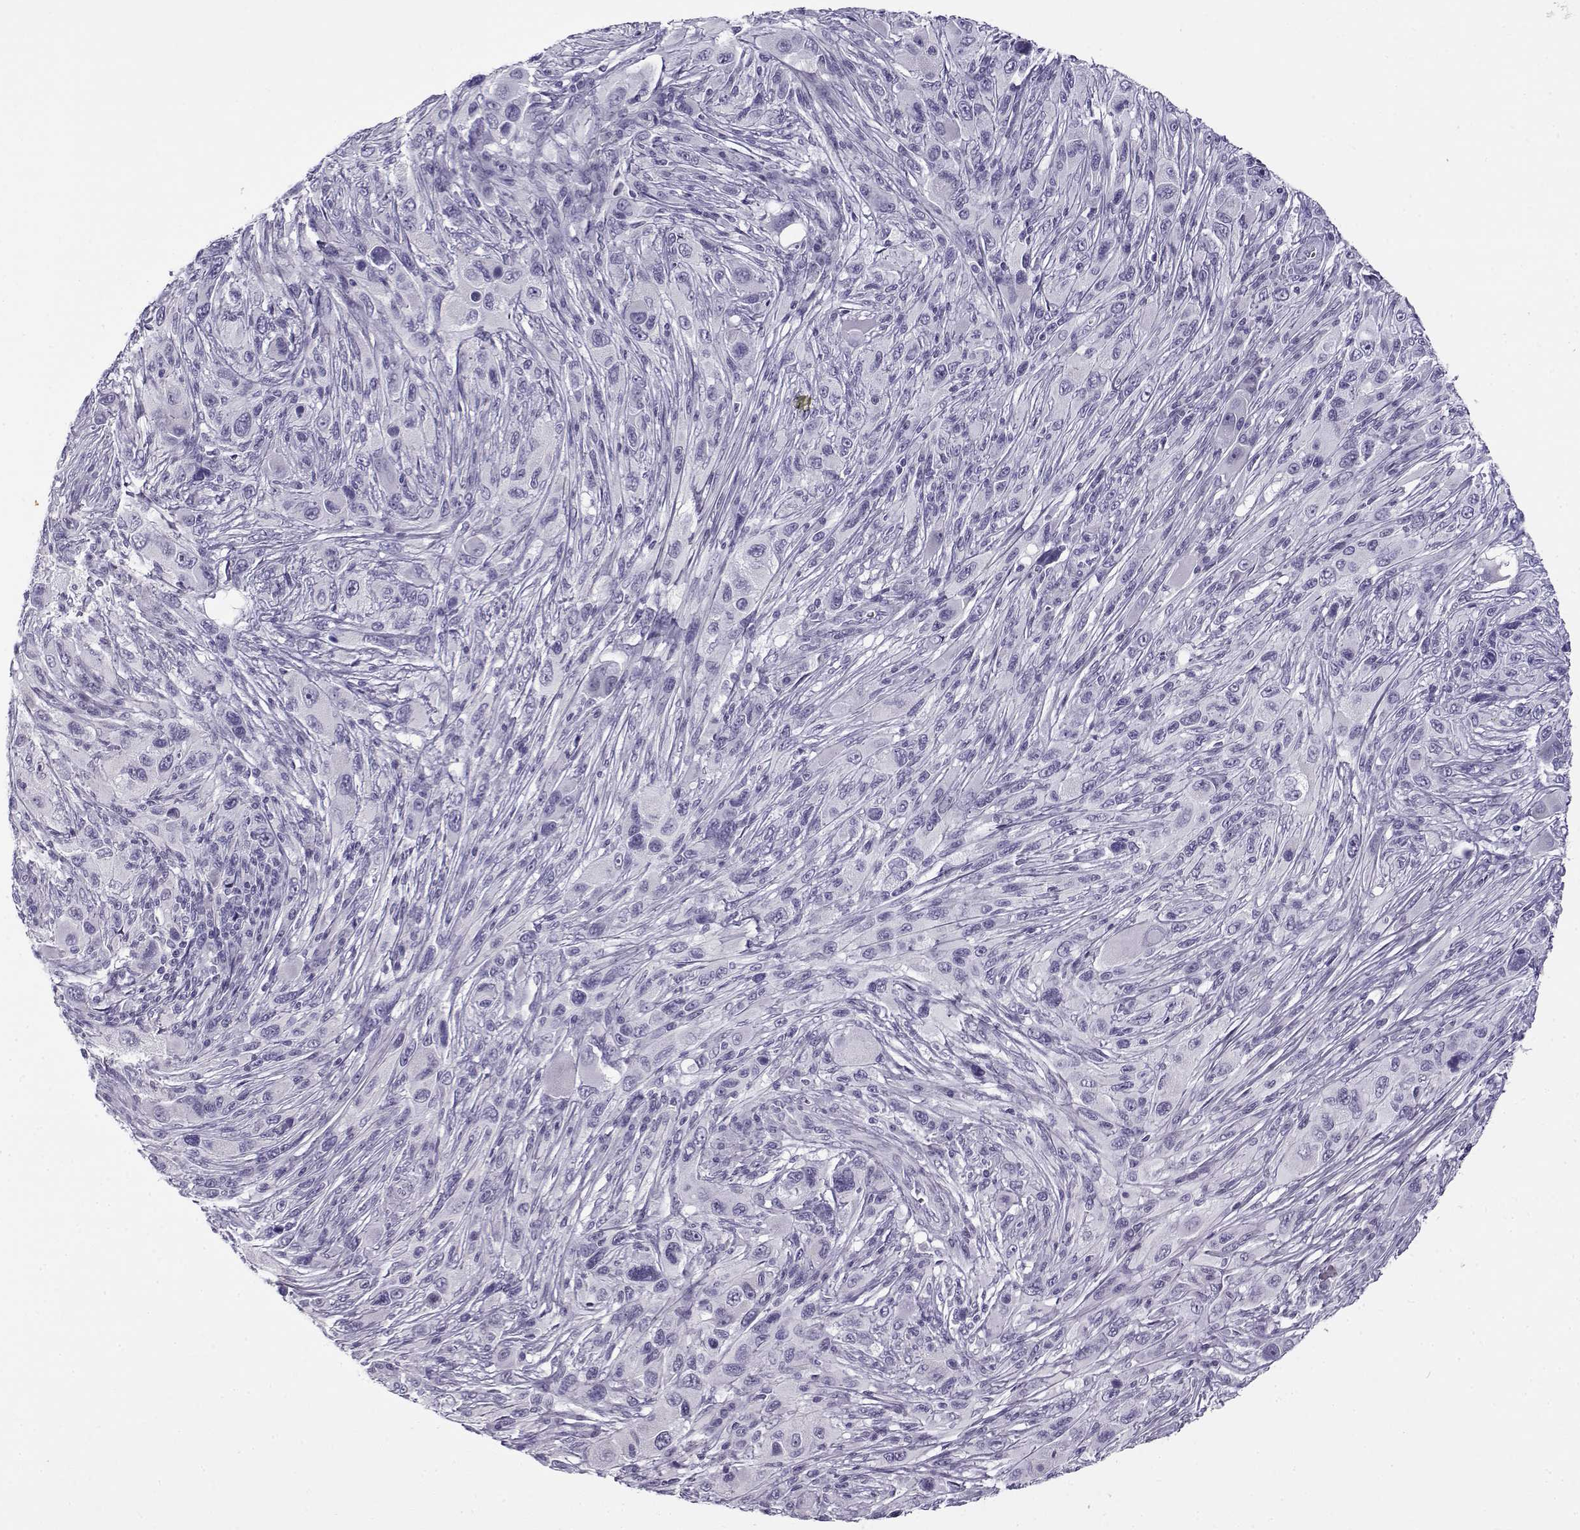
{"staining": {"intensity": "negative", "quantity": "none", "location": "none"}, "tissue": "melanoma", "cell_type": "Tumor cells", "image_type": "cancer", "snomed": [{"axis": "morphology", "description": "Malignant melanoma, NOS"}, {"axis": "topography", "description": "Skin"}], "caption": "DAB immunohistochemical staining of melanoma shows no significant positivity in tumor cells. (DAB immunohistochemistry (IHC), high magnification).", "gene": "GTSF1L", "patient": {"sex": "male", "age": 53}}